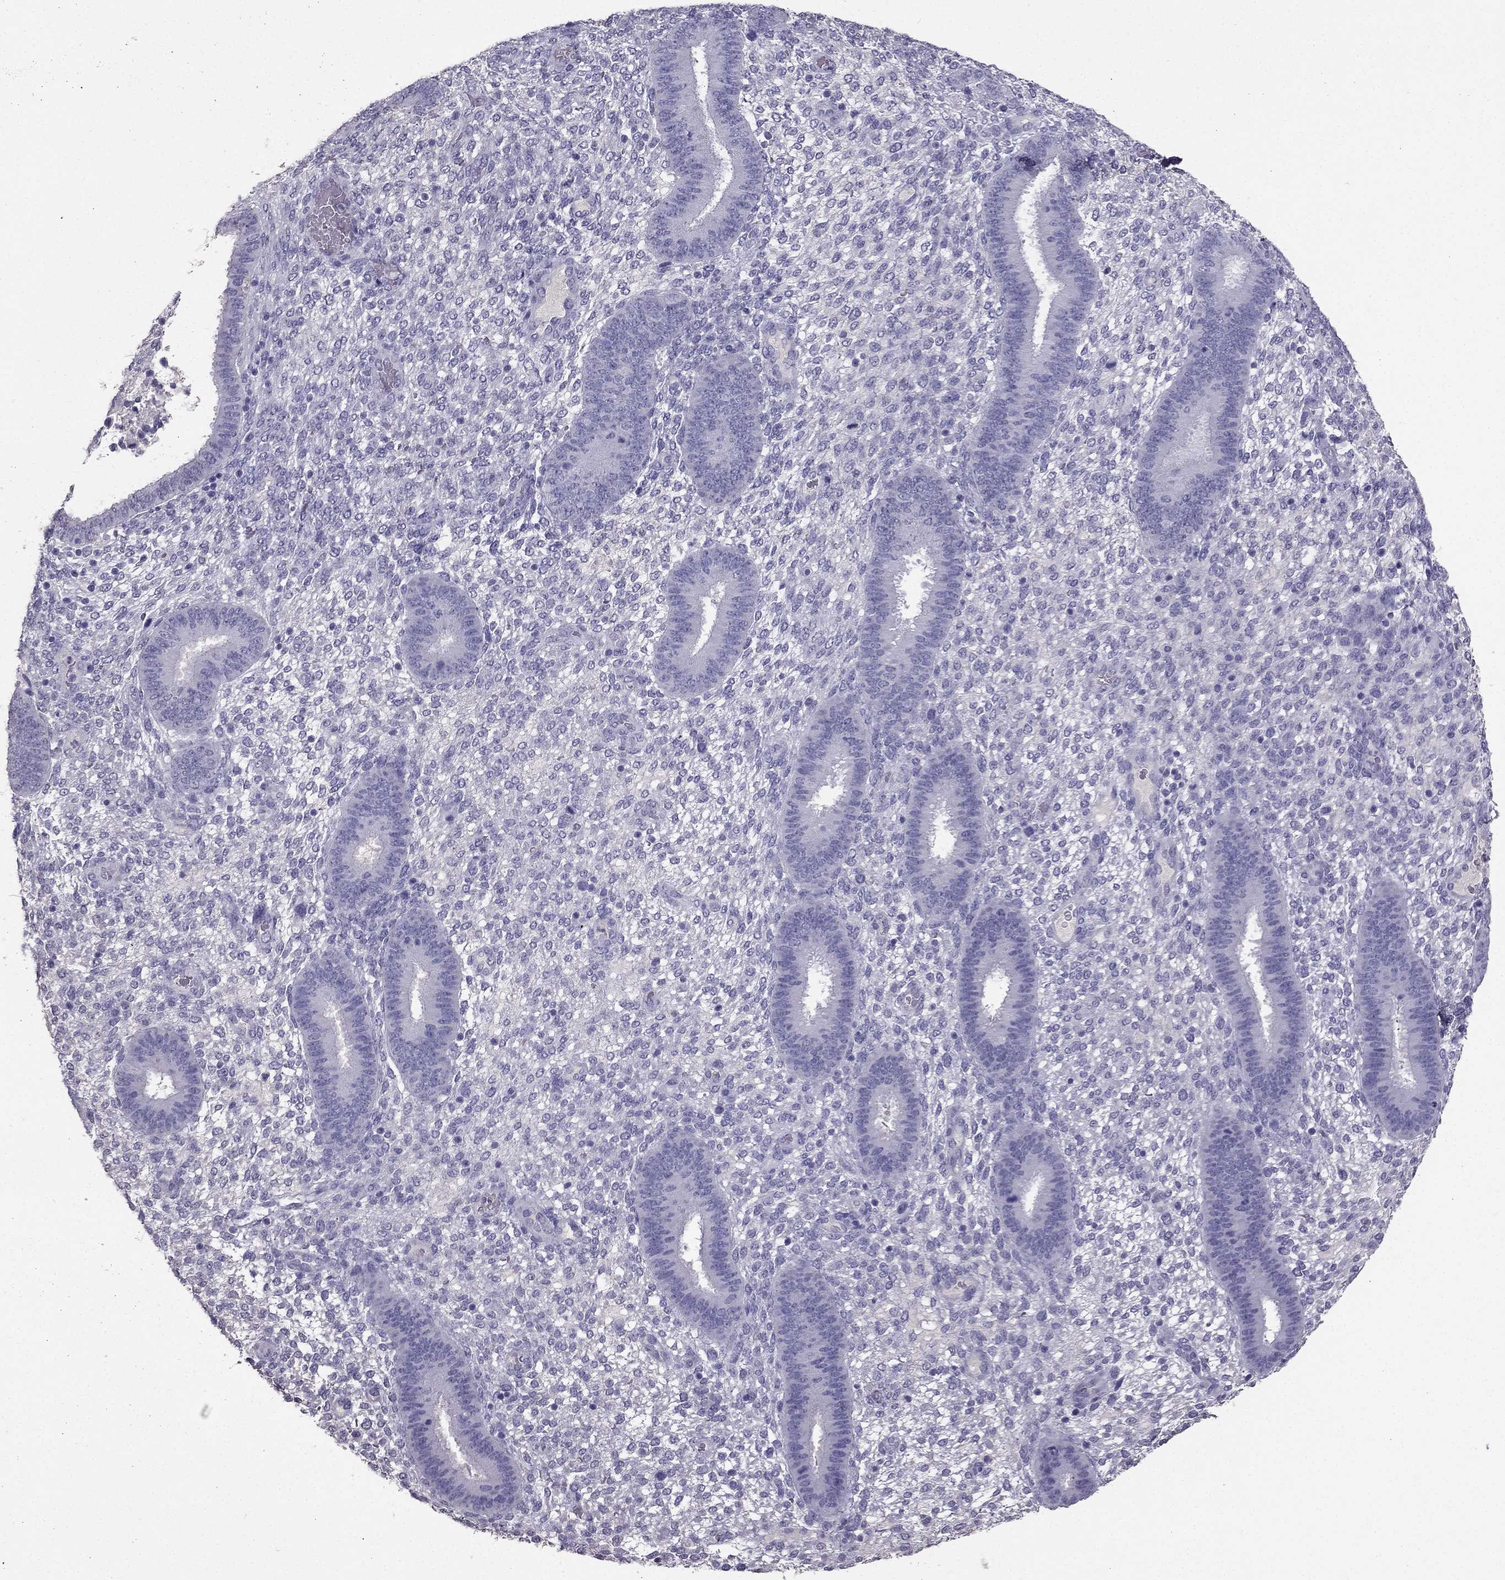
{"staining": {"intensity": "negative", "quantity": "none", "location": "none"}, "tissue": "endometrium", "cell_type": "Cells in endometrial stroma", "image_type": "normal", "snomed": [{"axis": "morphology", "description": "Normal tissue, NOS"}, {"axis": "topography", "description": "Endometrium"}], "caption": "Photomicrograph shows no significant protein expression in cells in endometrial stroma of unremarkable endometrium.", "gene": "ARHGAP11A", "patient": {"sex": "female", "age": 39}}